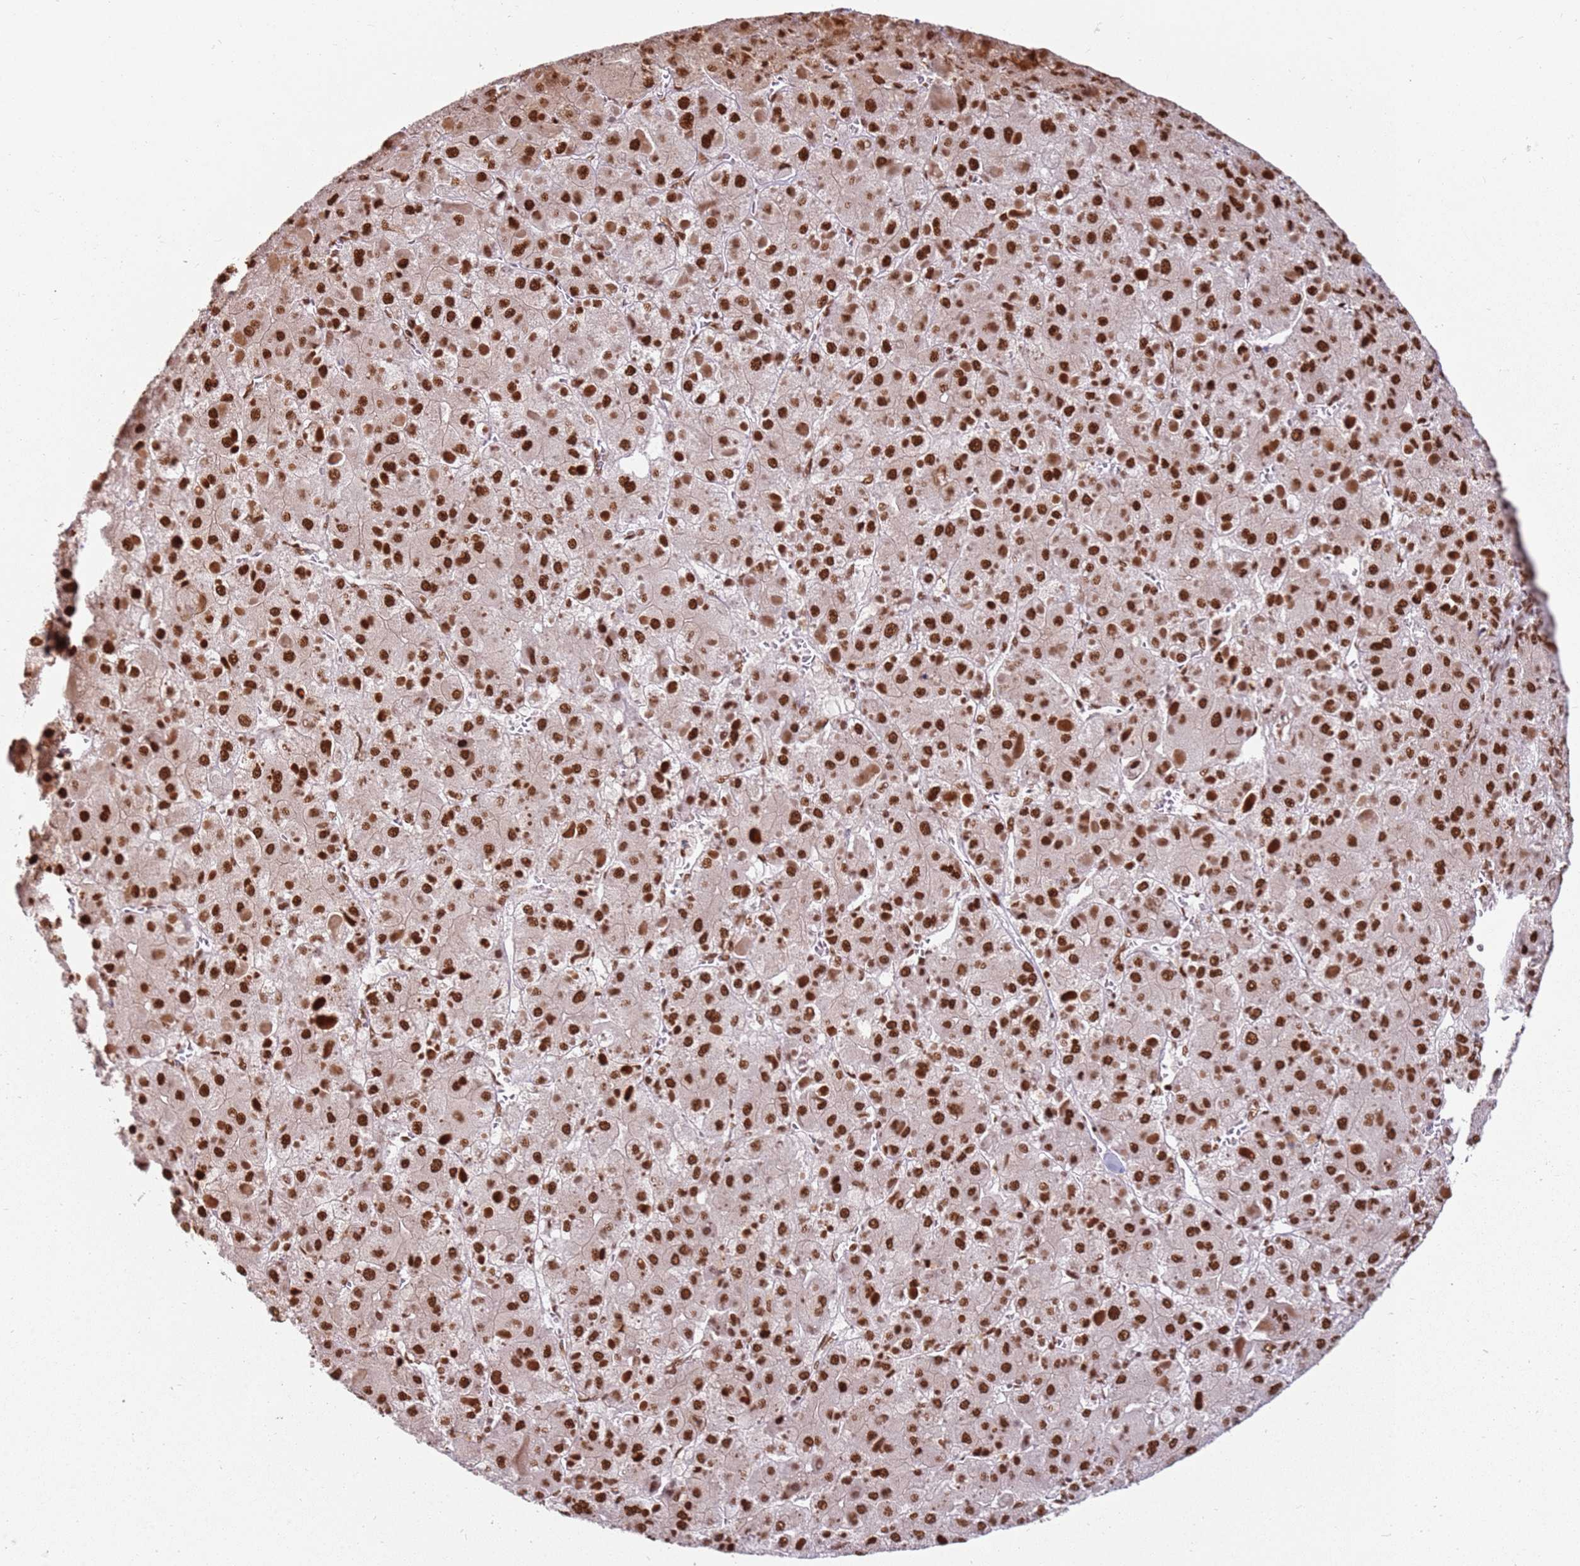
{"staining": {"intensity": "strong", "quantity": ">75%", "location": "nuclear"}, "tissue": "liver cancer", "cell_type": "Tumor cells", "image_type": "cancer", "snomed": [{"axis": "morphology", "description": "Carcinoma, Hepatocellular, NOS"}, {"axis": "topography", "description": "Liver"}], "caption": "There is high levels of strong nuclear expression in tumor cells of liver cancer (hepatocellular carcinoma), as demonstrated by immunohistochemical staining (brown color).", "gene": "TENT4A", "patient": {"sex": "female", "age": 73}}